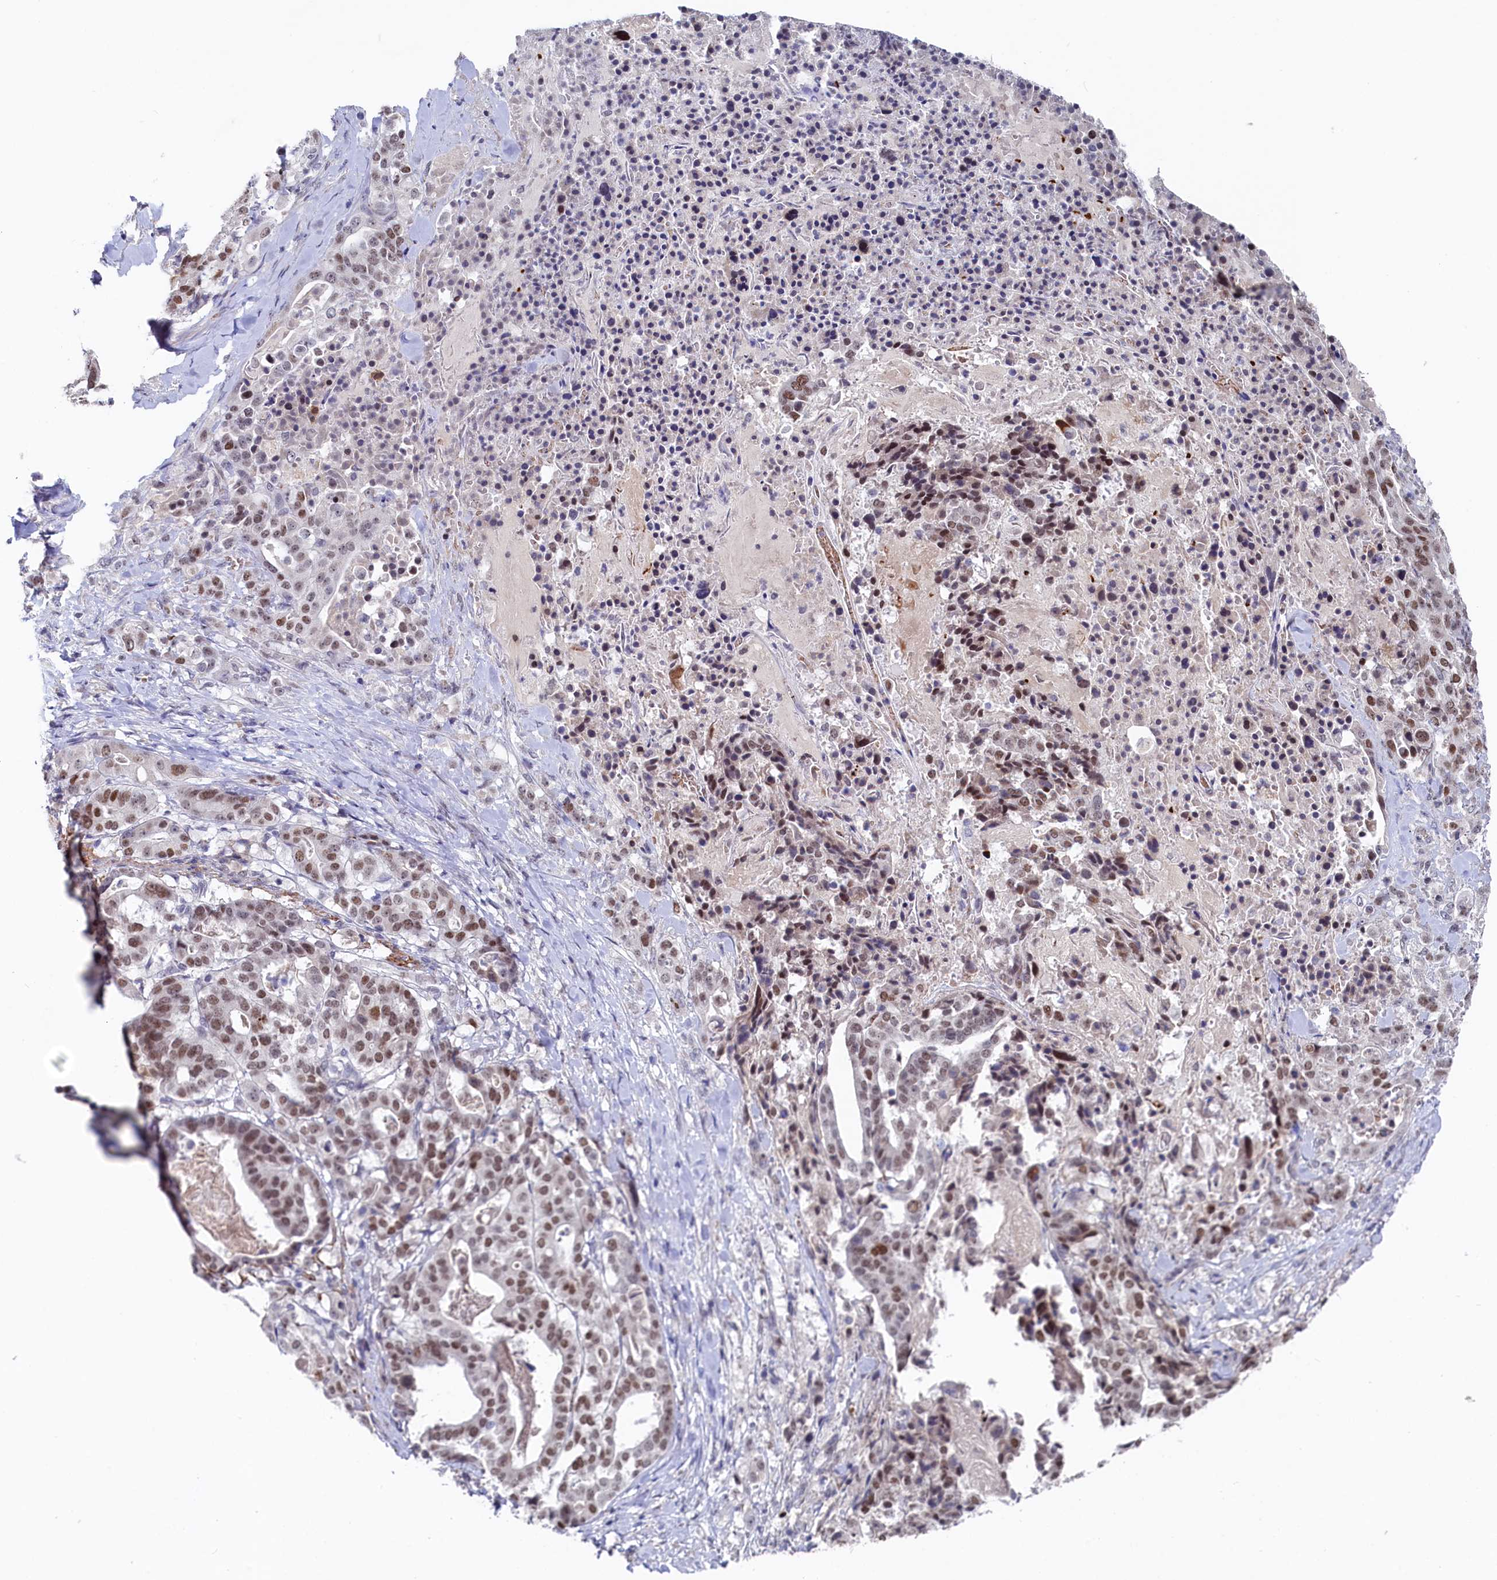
{"staining": {"intensity": "moderate", "quantity": ">75%", "location": "nuclear"}, "tissue": "stomach cancer", "cell_type": "Tumor cells", "image_type": "cancer", "snomed": [{"axis": "morphology", "description": "Adenocarcinoma, NOS"}, {"axis": "topography", "description": "Stomach"}], "caption": "Protein expression analysis of human stomach adenocarcinoma reveals moderate nuclear staining in approximately >75% of tumor cells.", "gene": "TIGD4", "patient": {"sex": "male", "age": 48}}